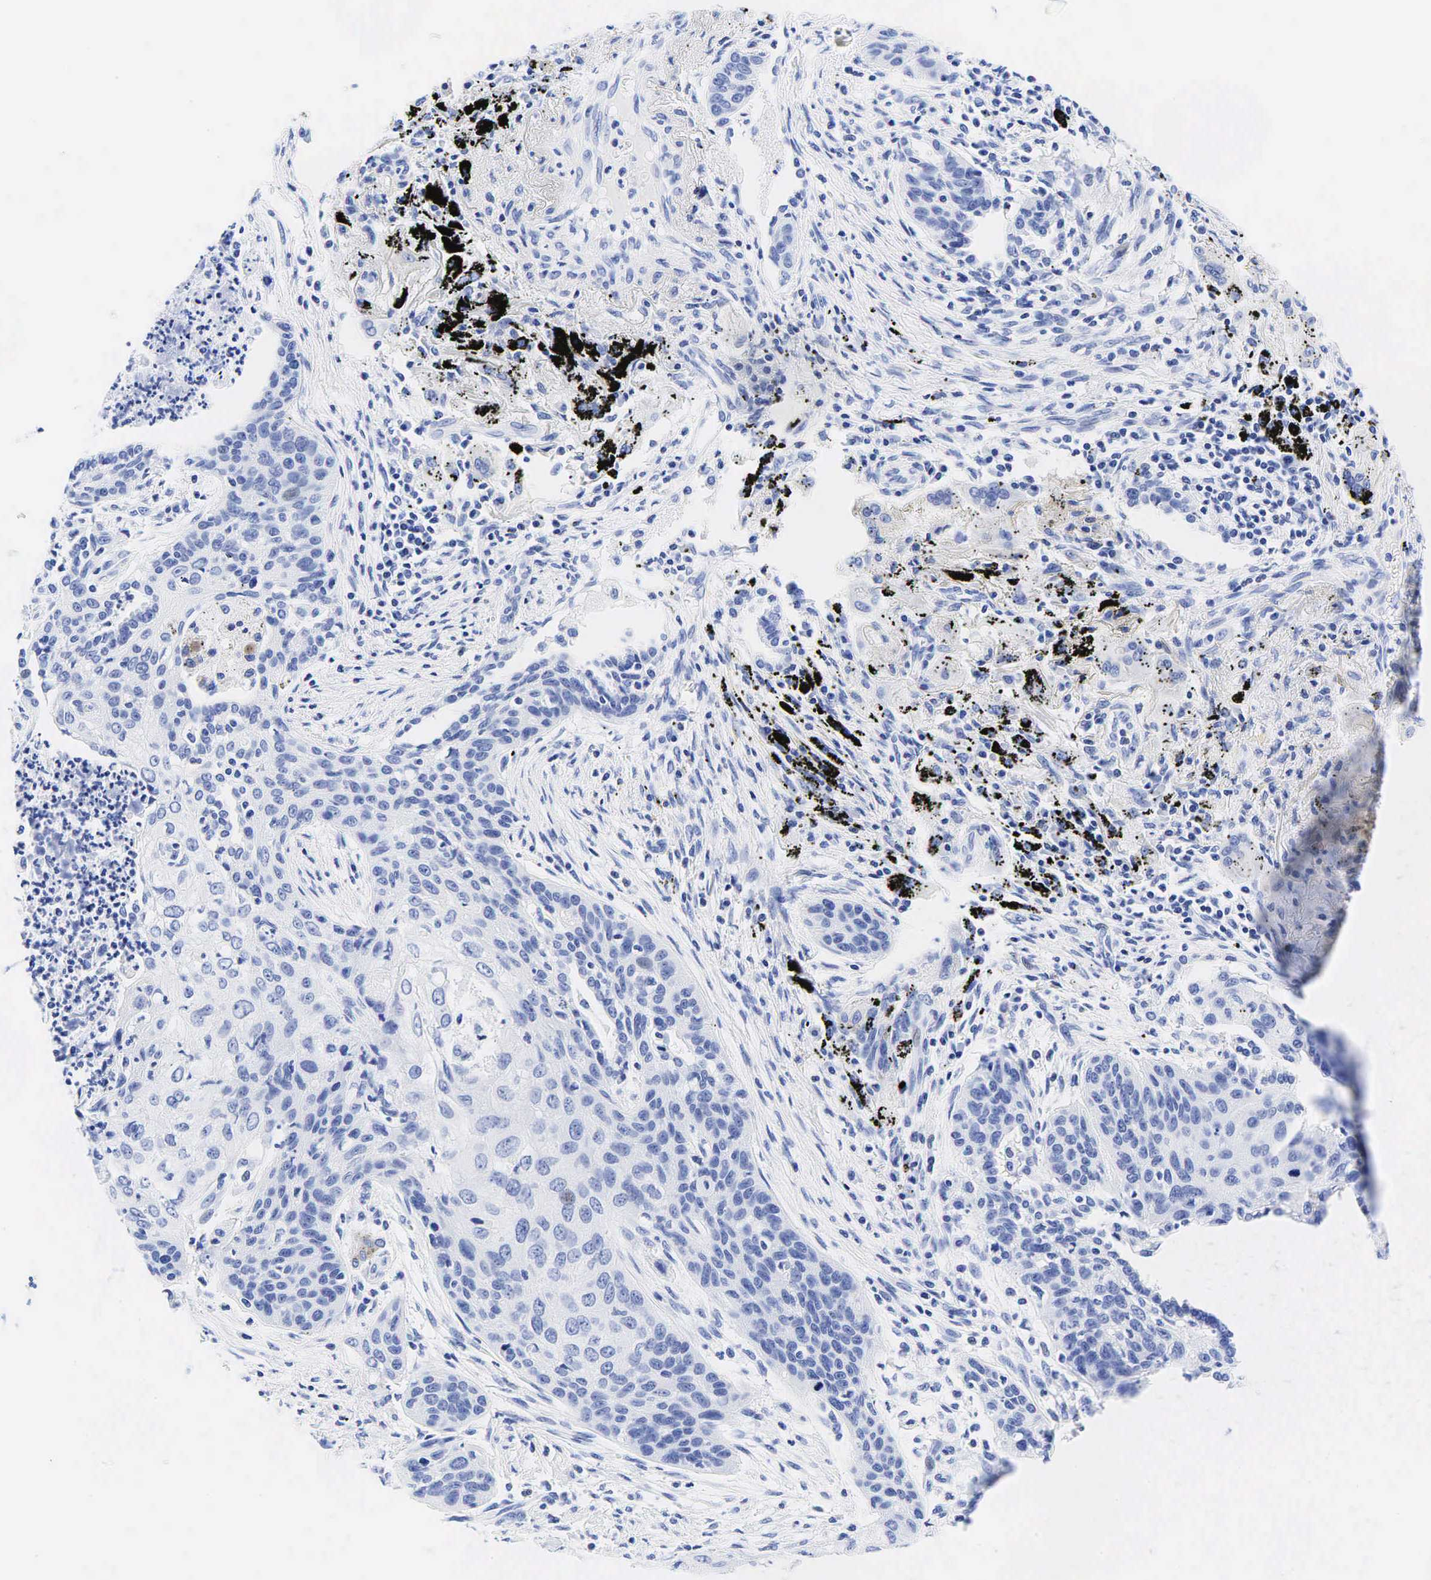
{"staining": {"intensity": "negative", "quantity": "none", "location": "none"}, "tissue": "lung cancer", "cell_type": "Tumor cells", "image_type": "cancer", "snomed": [{"axis": "morphology", "description": "Squamous cell carcinoma, NOS"}, {"axis": "topography", "description": "Lung"}], "caption": "This is an IHC photomicrograph of human lung cancer. There is no expression in tumor cells.", "gene": "ESR1", "patient": {"sex": "male", "age": 71}}